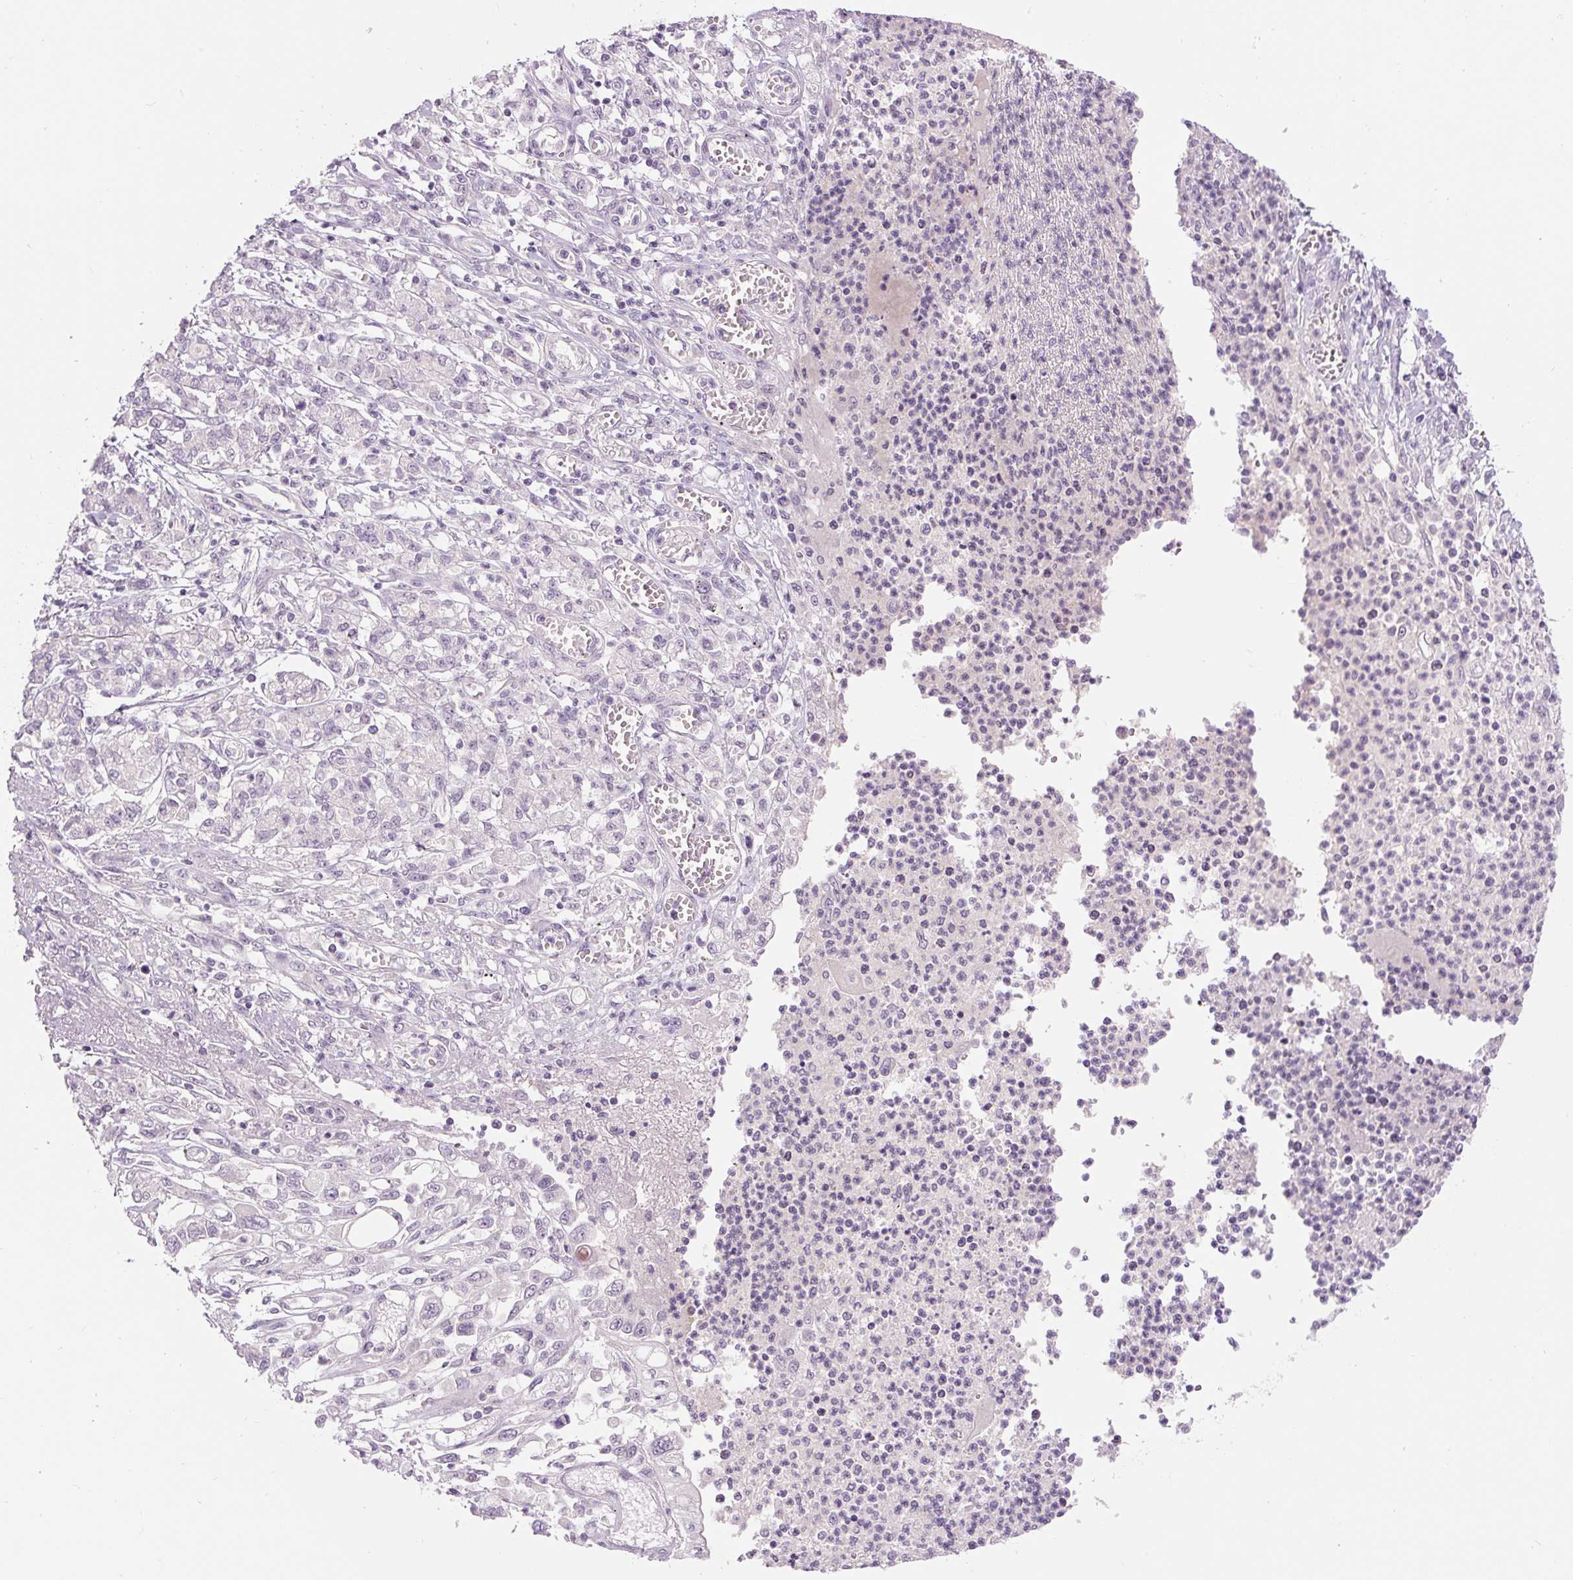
{"staining": {"intensity": "negative", "quantity": "none", "location": "none"}, "tissue": "stomach cancer", "cell_type": "Tumor cells", "image_type": "cancer", "snomed": [{"axis": "morphology", "description": "Adenocarcinoma, NOS"}, {"axis": "topography", "description": "Stomach"}], "caption": "This image is of stomach cancer (adenocarcinoma) stained with immunohistochemistry (IHC) to label a protein in brown with the nuclei are counter-stained blue. There is no positivity in tumor cells.", "gene": "FABP7", "patient": {"sex": "female", "age": 76}}